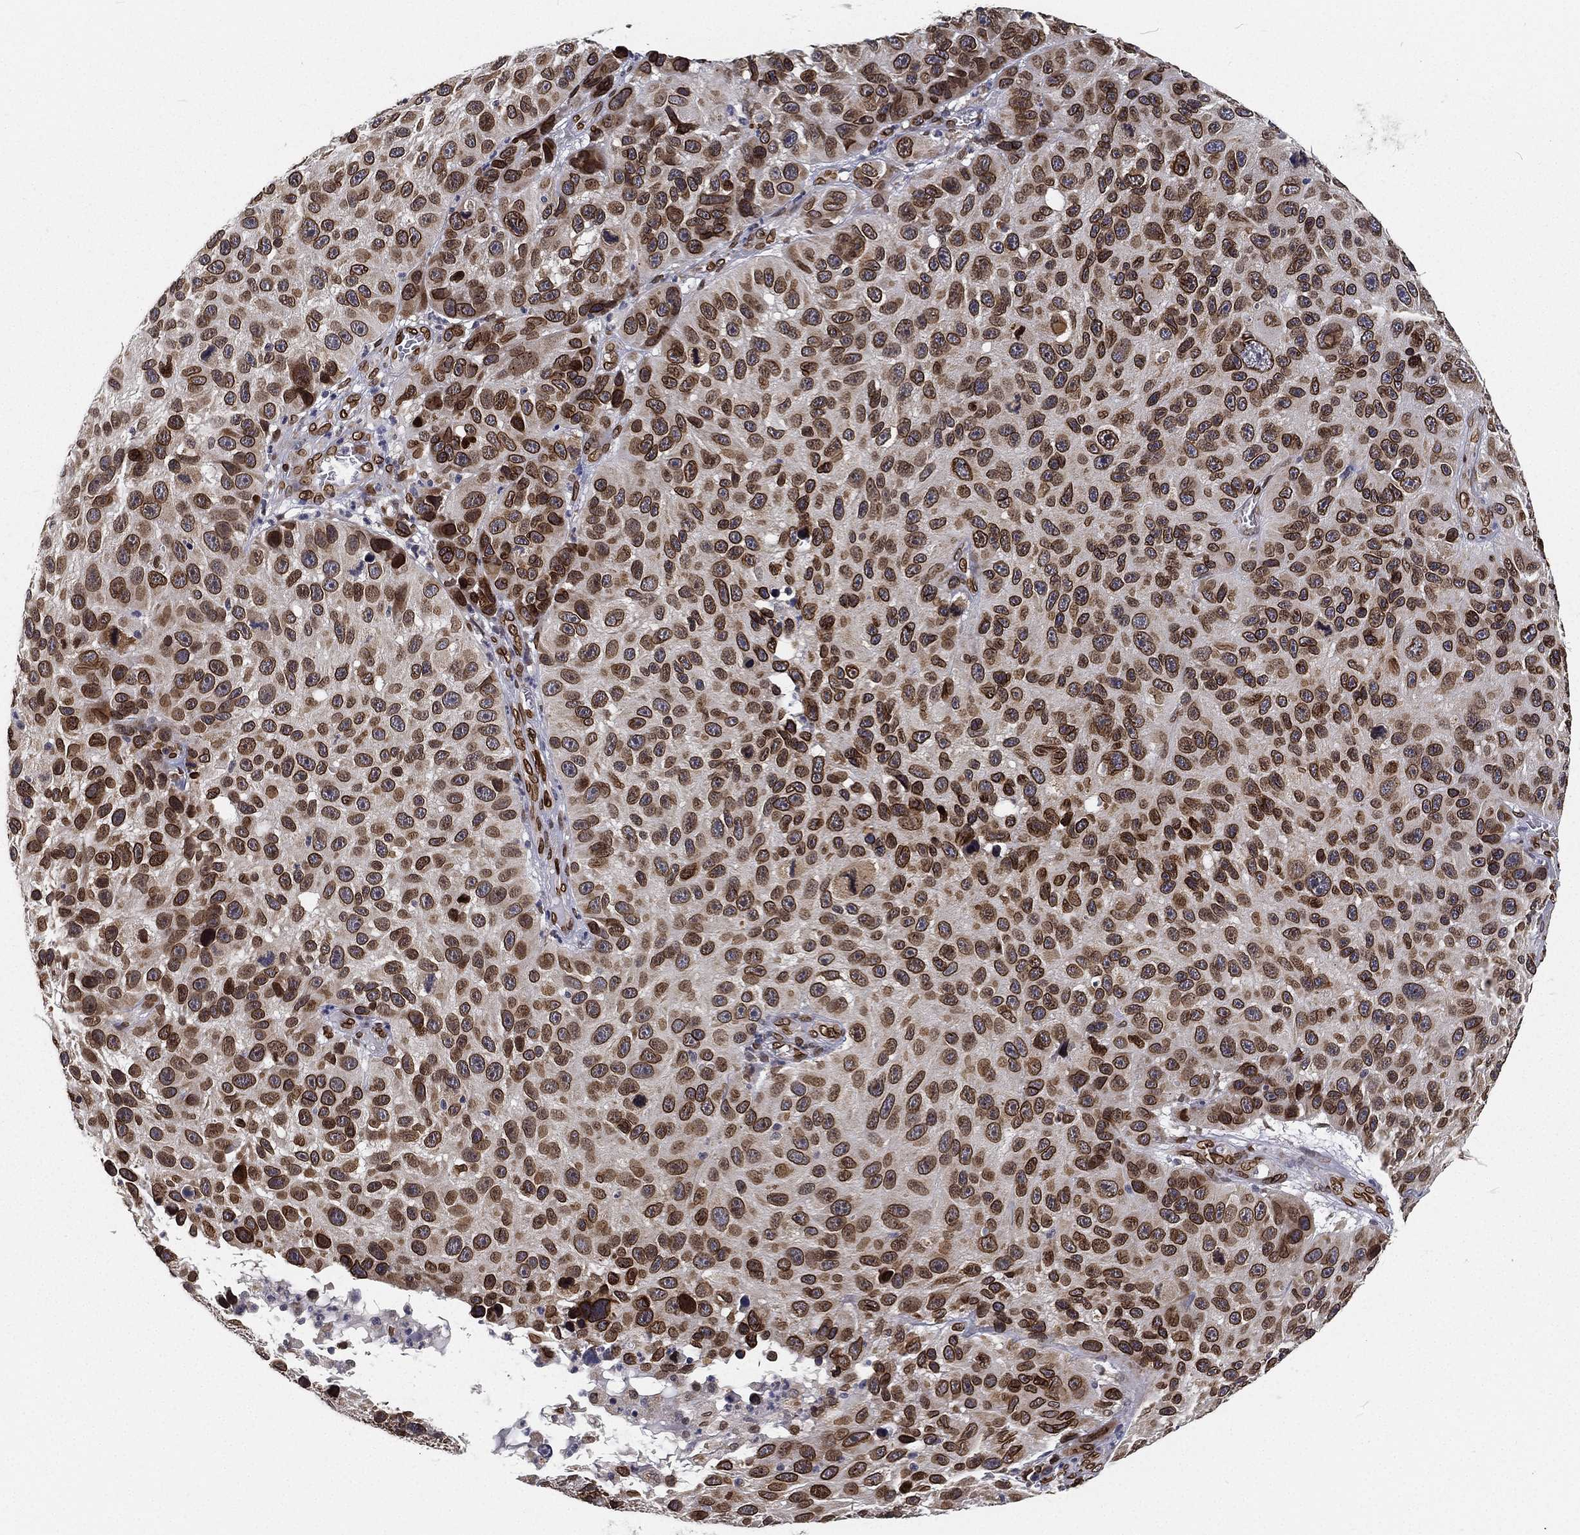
{"staining": {"intensity": "strong", "quantity": ">75%", "location": "cytoplasmic/membranous,nuclear"}, "tissue": "melanoma", "cell_type": "Tumor cells", "image_type": "cancer", "snomed": [{"axis": "morphology", "description": "Malignant melanoma, NOS"}, {"axis": "topography", "description": "Skin"}], "caption": "Protein expression analysis of melanoma reveals strong cytoplasmic/membranous and nuclear expression in approximately >75% of tumor cells.", "gene": "PALB2", "patient": {"sex": "male", "age": 53}}